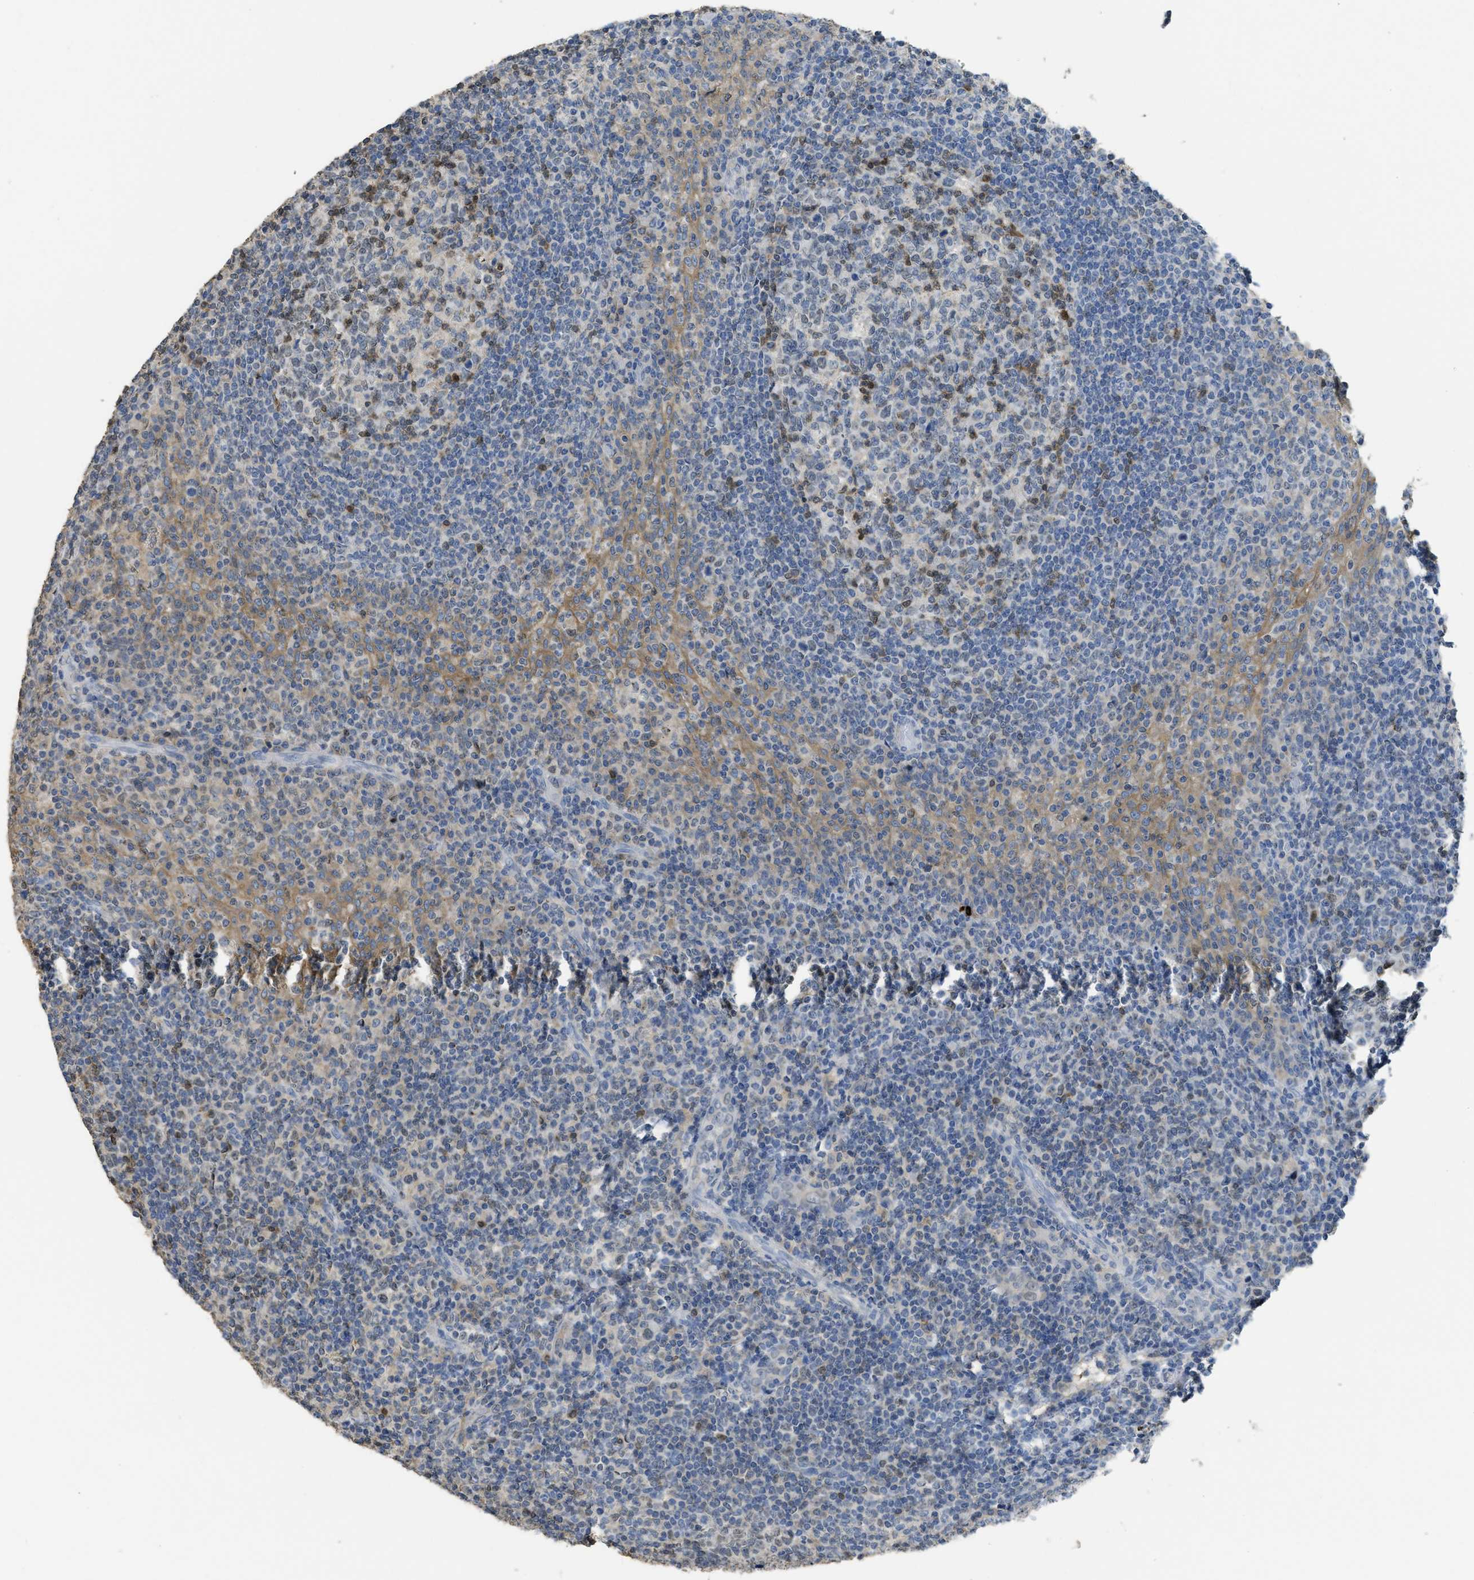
{"staining": {"intensity": "moderate", "quantity": "25%-75%", "location": "cytoplasmic/membranous"}, "tissue": "tonsil", "cell_type": "Germinal center cells", "image_type": "normal", "snomed": [{"axis": "morphology", "description": "Normal tissue, NOS"}, {"axis": "topography", "description": "Tonsil"}], "caption": "DAB immunohistochemical staining of normal tonsil shows moderate cytoplasmic/membranous protein staining in approximately 25%-75% of germinal center cells. (Brightfield microscopy of DAB IHC at high magnification).", "gene": "SFXN2", "patient": {"sex": "female", "age": 19}}